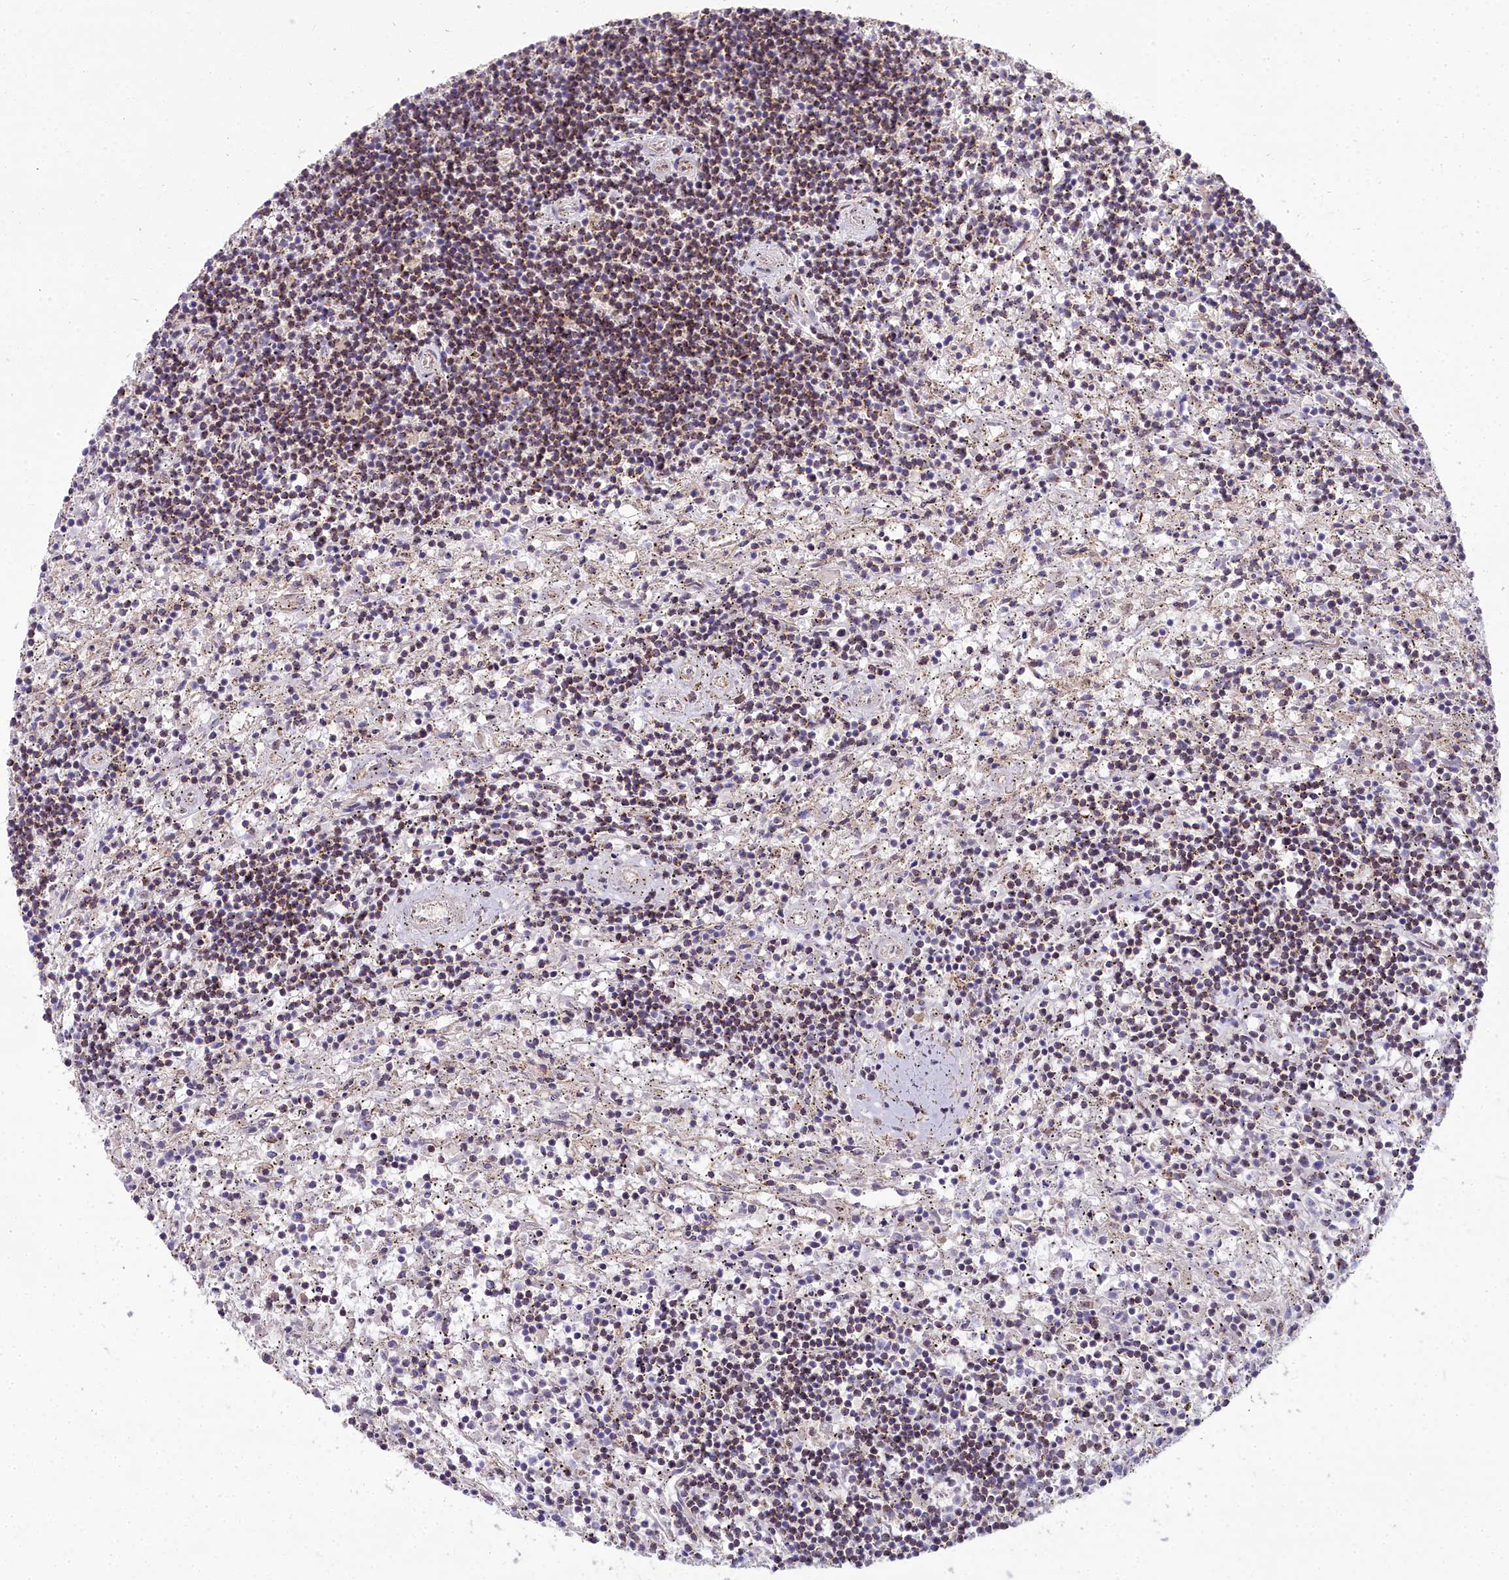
{"staining": {"intensity": "moderate", "quantity": "25%-75%", "location": "cytoplasmic/membranous"}, "tissue": "lymphoma", "cell_type": "Tumor cells", "image_type": "cancer", "snomed": [{"axis": "morphology", "description": "Malignant lymphoma, non-Hodgkin's type, Low grade"}, {"axis": "topography", "description": "Spleen"}], "caption": "Human lymphoma stained for a protein (brown) displays moderate cytoplasmic/membranous positive staining in approximately 25%-75% of tumor cells.", "gene": "FRMPD1", "patient": {"sex": "male", "age": 76}}